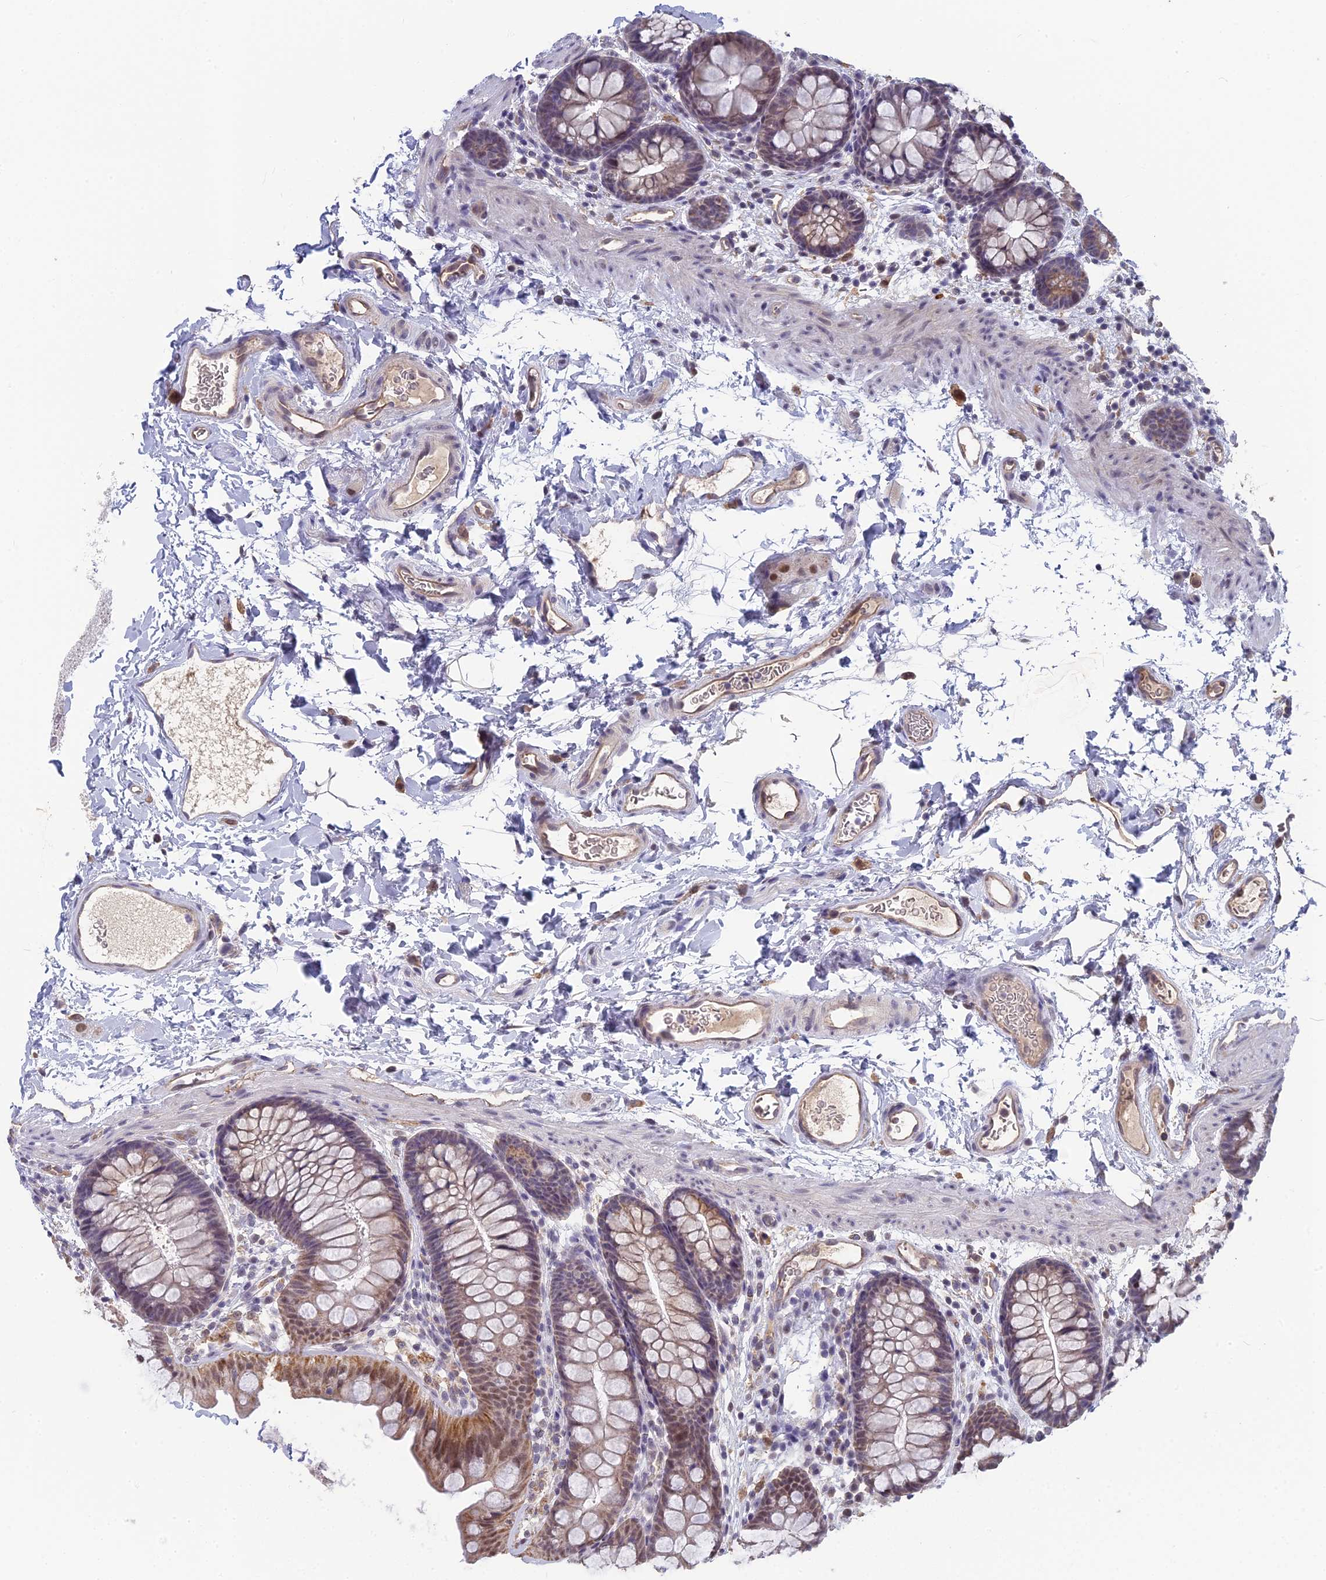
{"staining": {"intensity": "moderate", "quantity": "25%-75%", "location": "cytoplasmic/membranous"}, "tissue": "colon", "cell_type": "Endothelial cells", "image_type": "normal", "snomed": [{"axis": "morphology", "description": "Normal tissue, NOS"}, {"axis": "topography", "description": "Colon"}], "caption": "Protein staining of benign colon shows moderate cytoplasmic/membranous expression in about 25%-75% of endothelial cells.", "gene": "MT", "patient": {"sex": "female", "age": 62}}